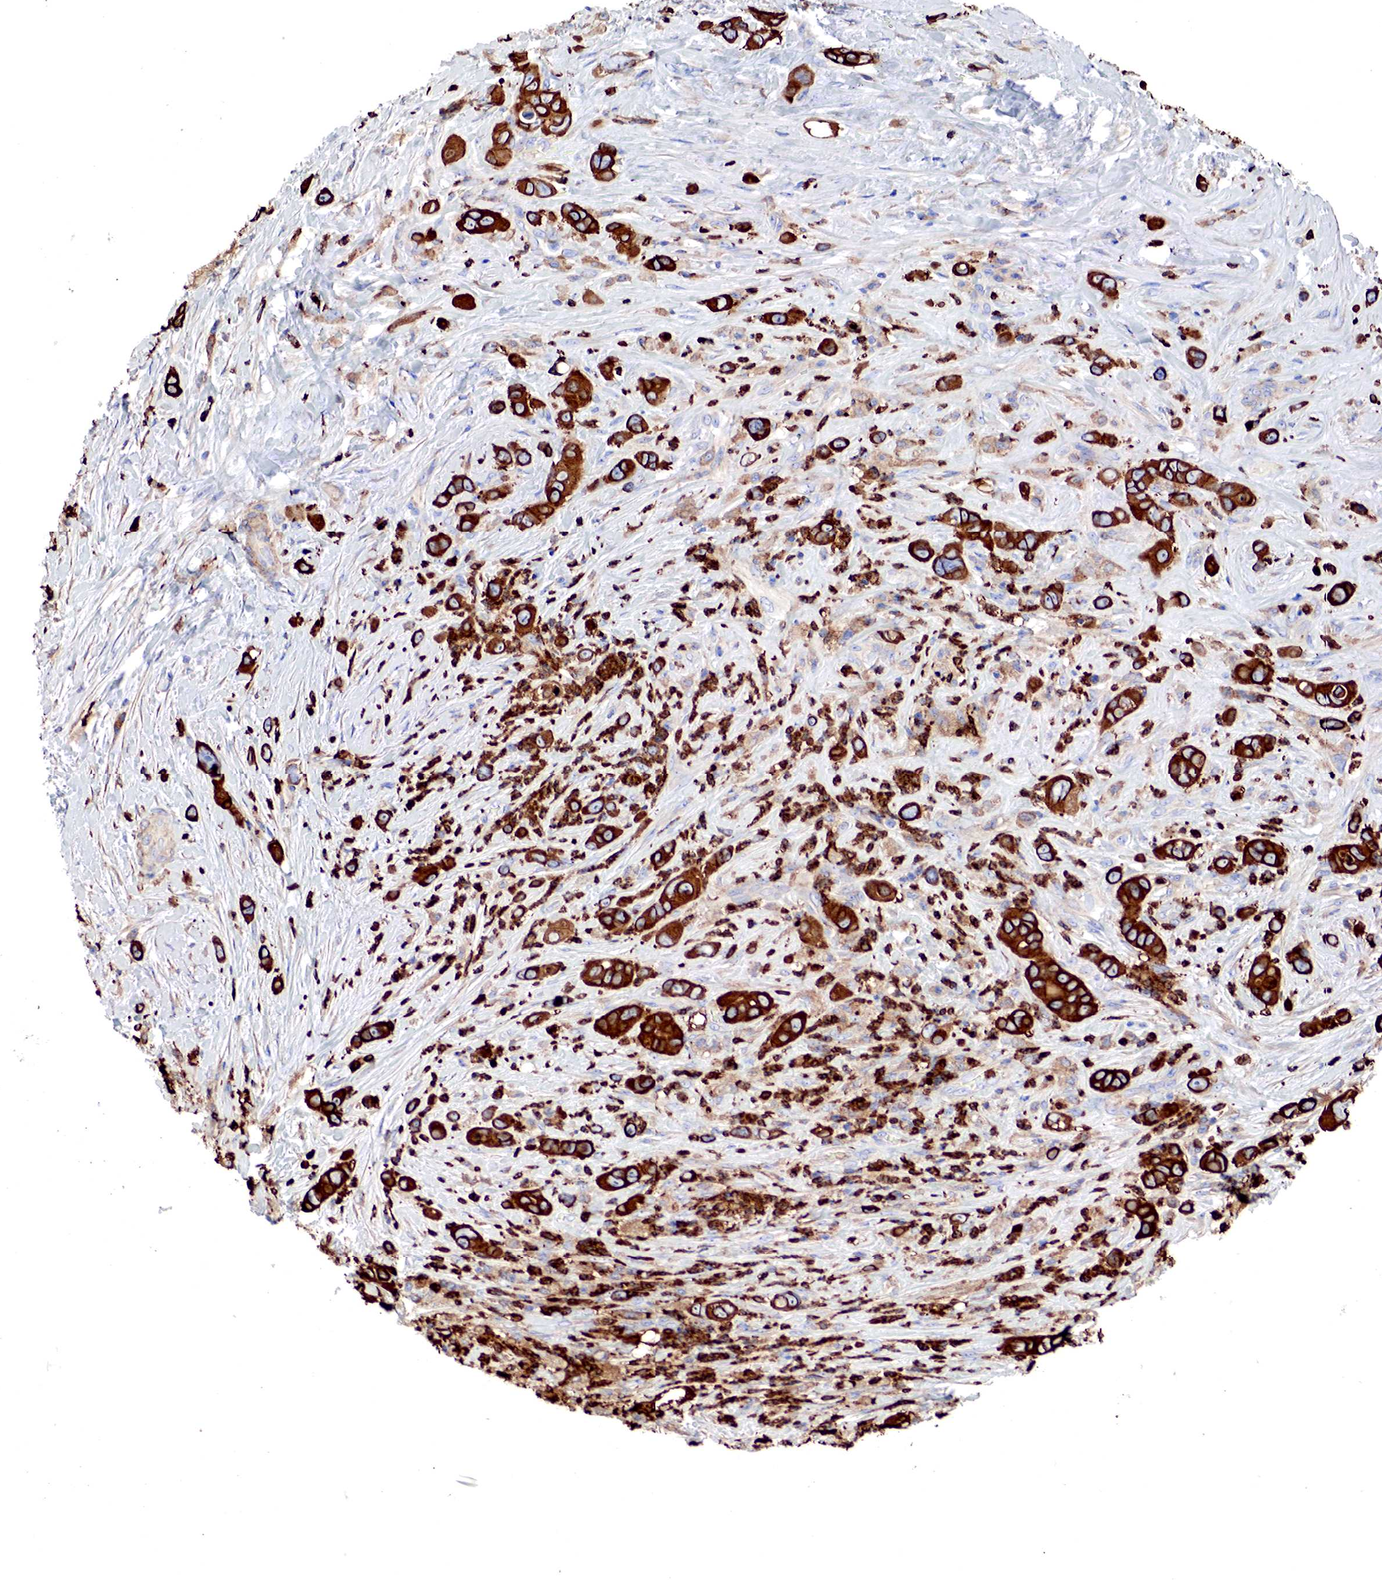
{"staining": {"intensity": "strong", "quantity": "<25%", "location": "cytoplasmic/membranous"}, "tissue": "liver cancer", "cell_type": "Tumor cells", "image_type": "cancer", "snomed": [{"axis": "morphology", "description": "Cholangiocarcinoma"}, {"axis": "topography", "description": "Liver"}], "caption": "Strong cytoplasmic/membranous expression is present in about <25% of tumor cells in cholangiocarcinoma (liver). (Stains: DAB (3,3'-diaminobenzidine) in brown, nuclei in blue, Microscopy: brightfield microscopy at high magnification).", "gene": "G6PD", "patient": {"sex": "female", "age": 79}}